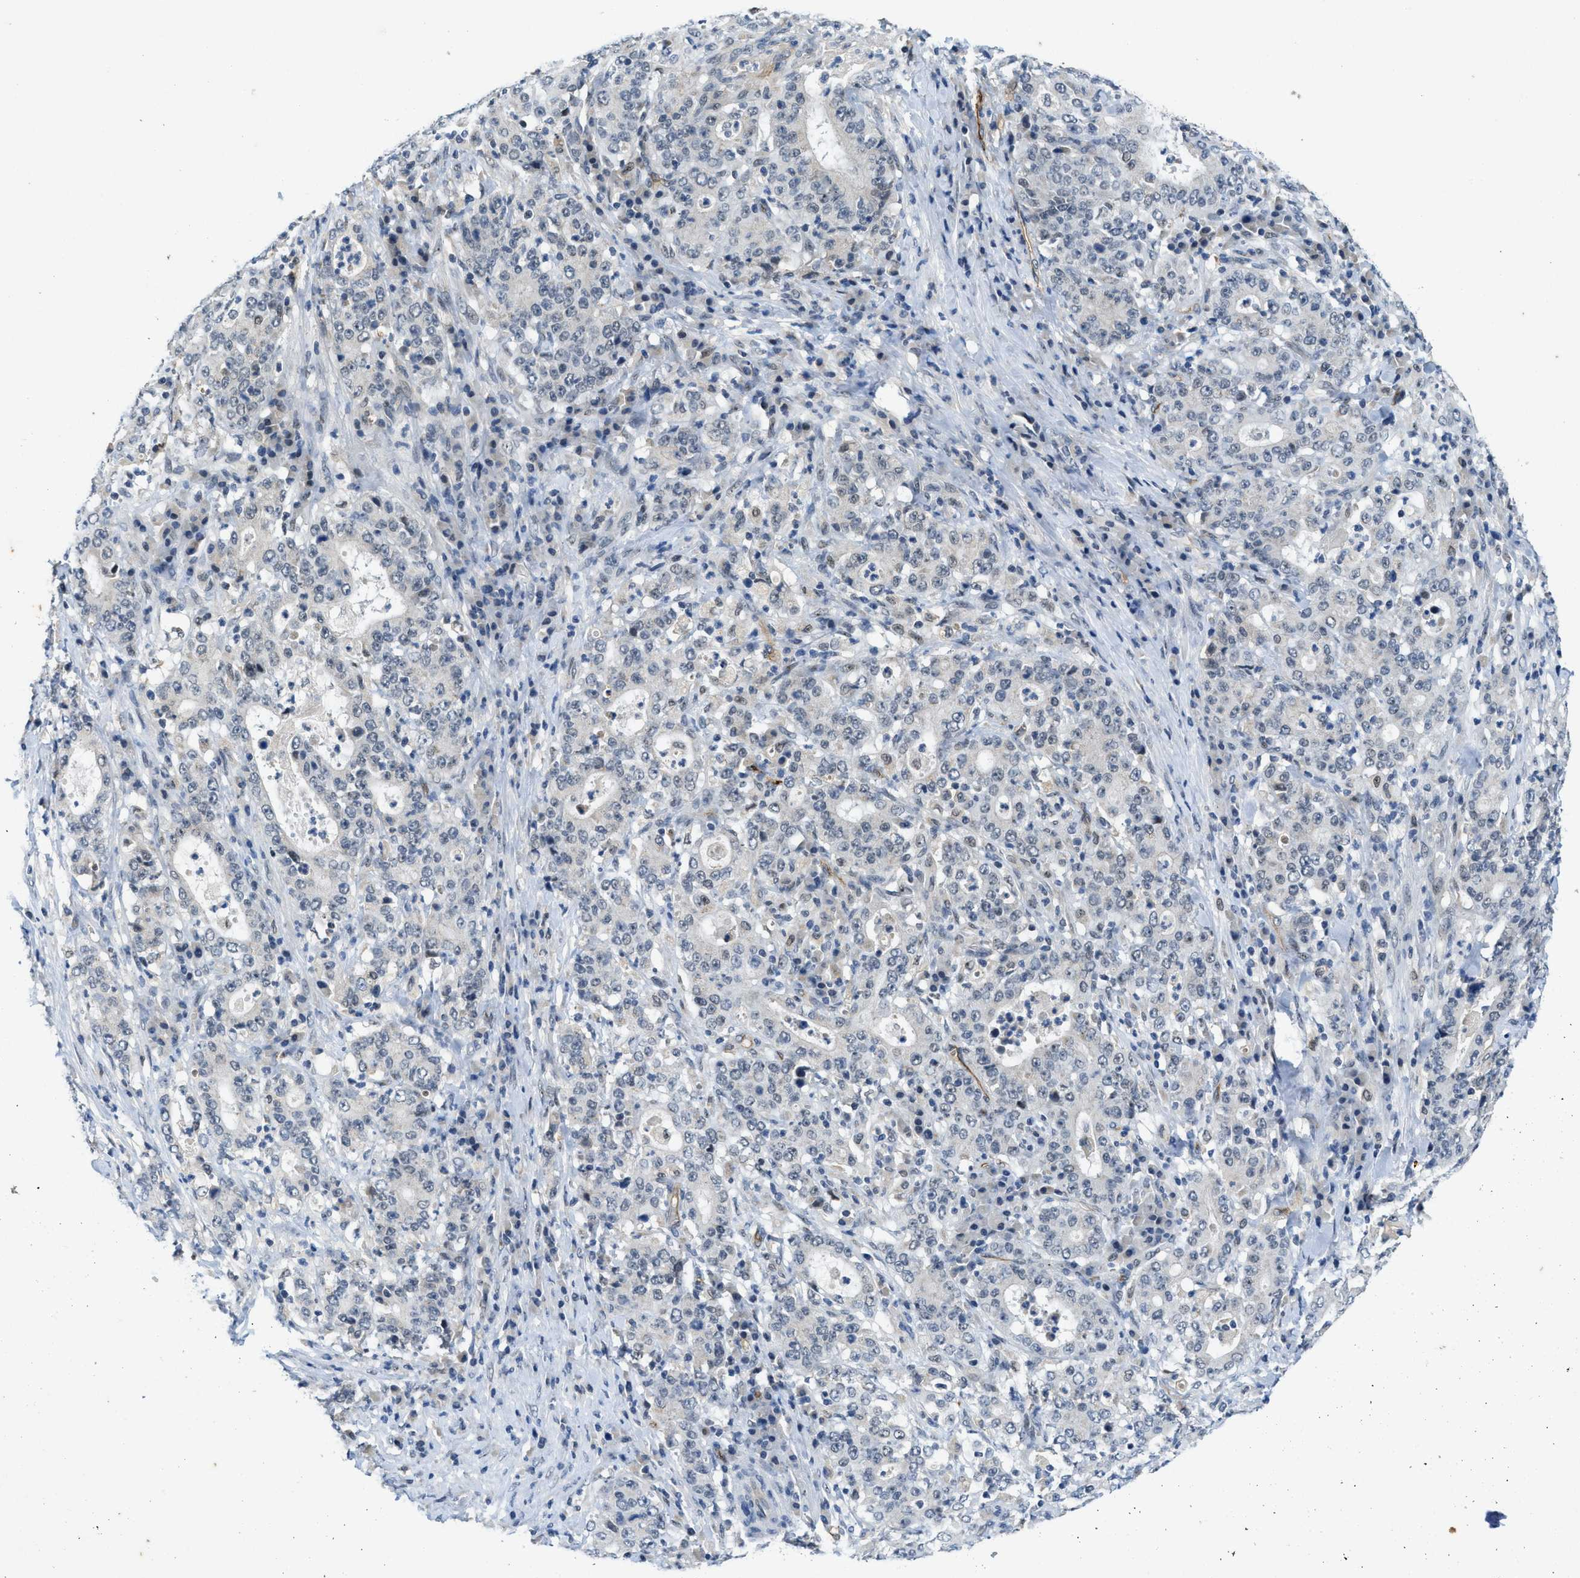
{"staining": {"intensity": "negative", "quantity": "none", "location": "none"}, "tissue": "stomach cancer", "cell_type": "Tumor cells", "image_type": "cancer", "snomed": [{"axis": "morphology", "description": "Normal tissue, NOS"}, {"axis": "morphology", "description": "Adenocarcinoma, NOS"}, {"axis": "topography", "description": "Stomach, upper"}, {"axis": "topography", "description": "Stomach"}], "caption": "DAB immunohistochemical staining of stomach adenocarcinoma shows no significant expression in tumor cells.", "gene": "SLCO2A1", "patient": {"sex": "male", "age": 59}}